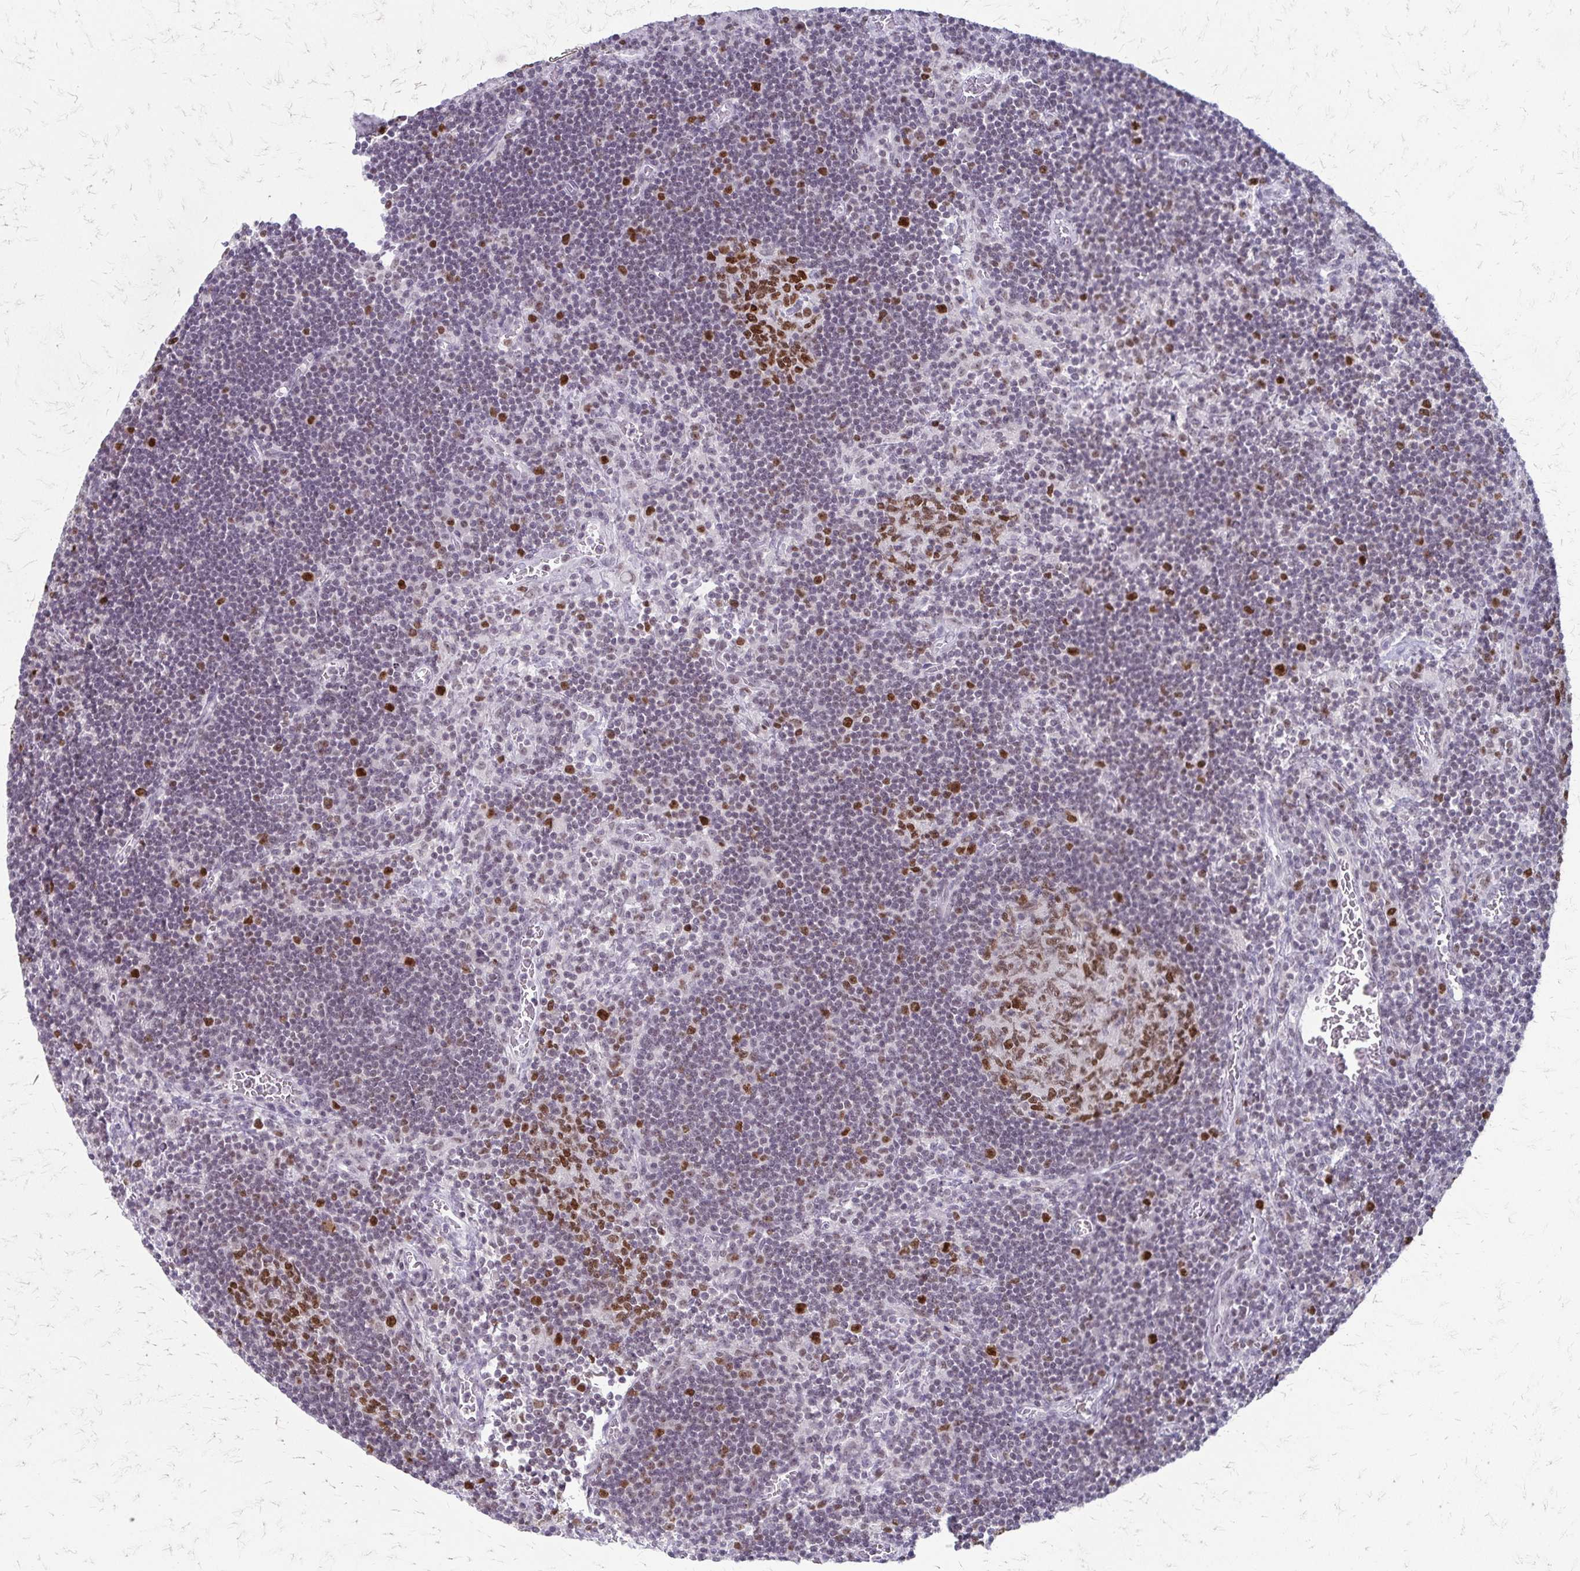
{"staining": {"intensity": "moderate", "quantity": "25%-75%", "location": "nuclear"}, "tissue": "lymph node", "cell_type": "Germinal center cells", "image_type": "normal", "snomed": [{"axis": "morphology", "description": "Normal tissue, NOS"}, {"axis": "topography", "description": "Lymph node"}], "caption": "Normal lymph node was stained to show a protein in brown. There is medium levels of moderate nuclear positivity in approximately 25%-75% of germinal center cells.", "gene": "EED", "patient": {"sex": "male", "age": 67}}